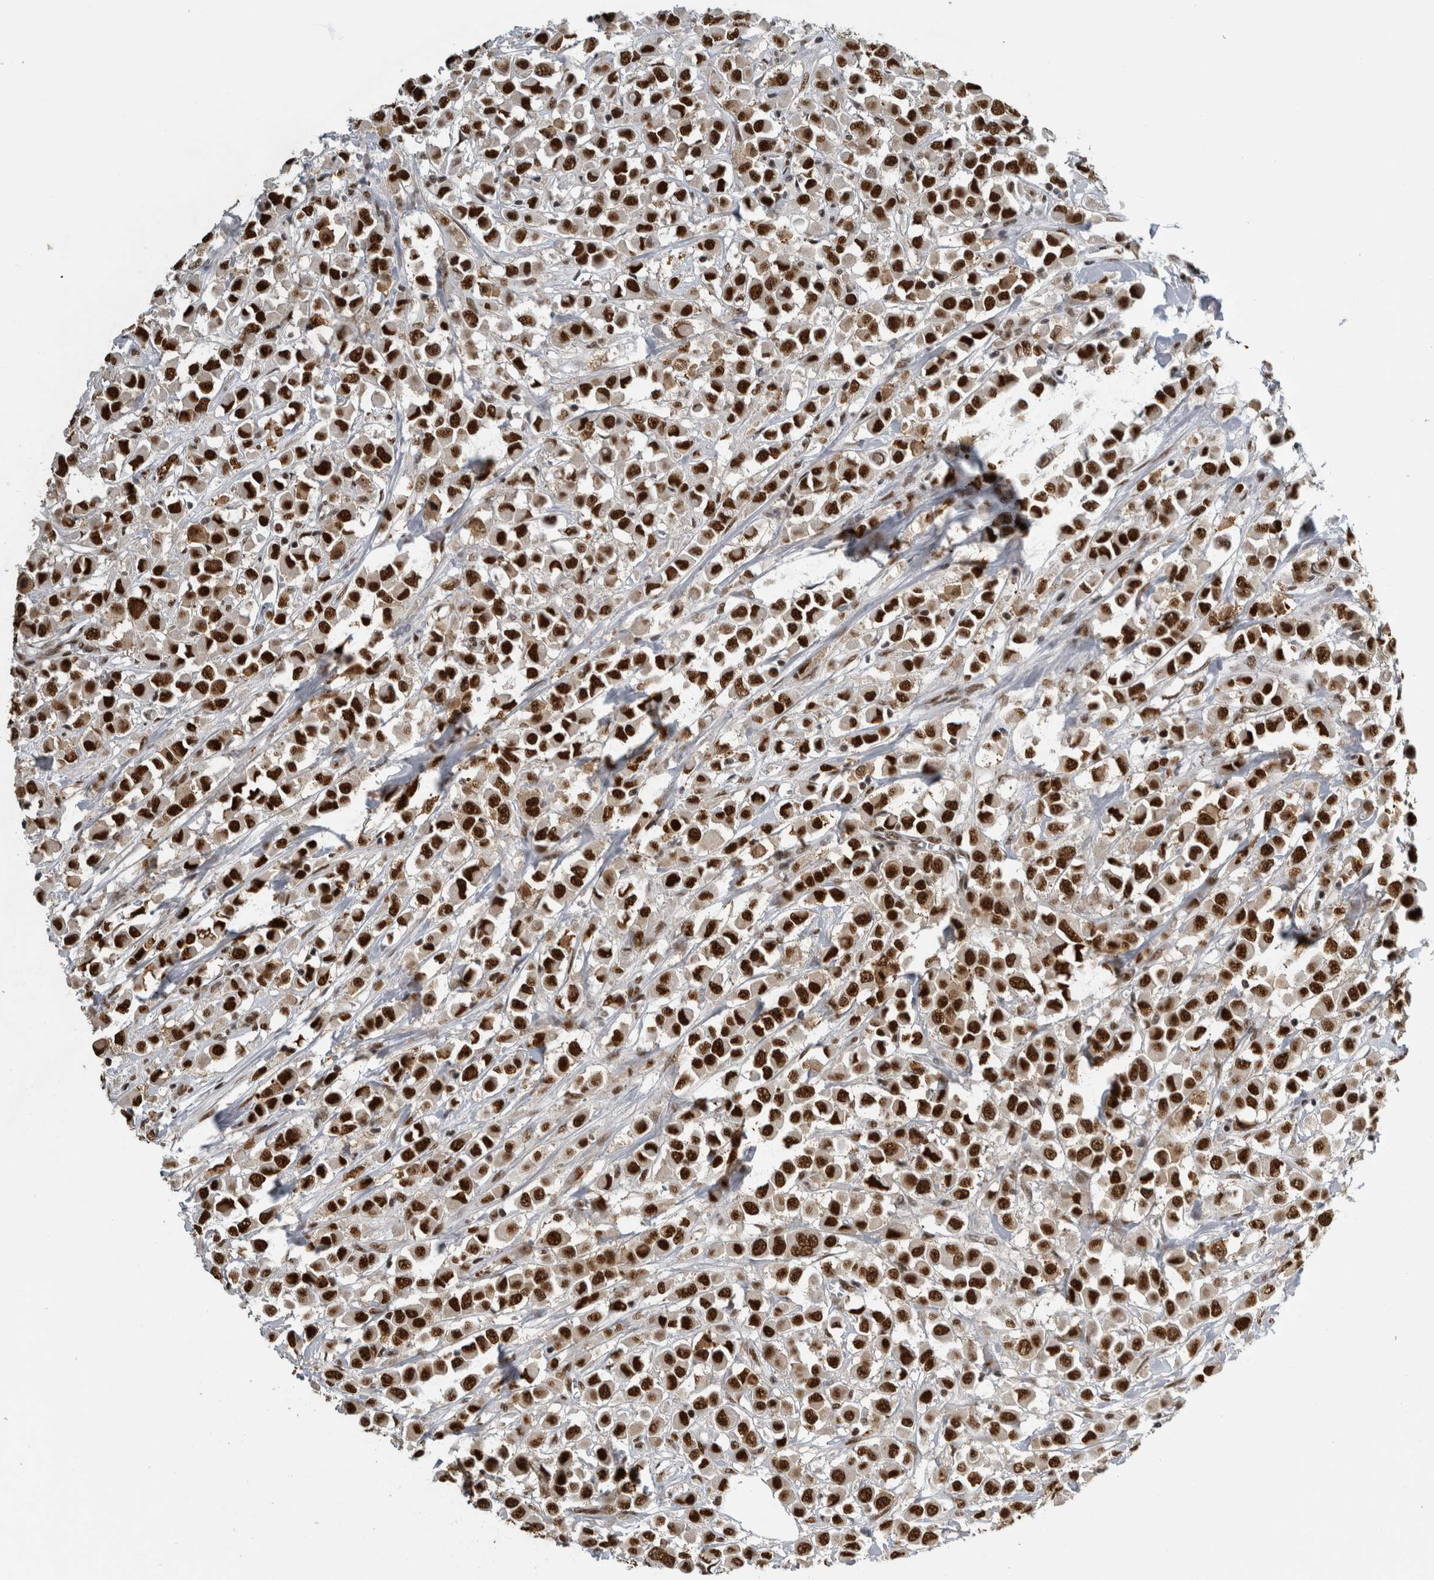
{"staining": {"intensity": "strong", "quantity": ">75%", "location": "nuclear"}, "tissue": "breast cancer", "cell_type": "Tumor cells", "image_type": "cancer", "snomed": [{"axis": "morphology", "description": "Duct carcinoma"}, {"axis": "topography", "description": "Breast"}], "caption": "Human breast cancer (intraductal carcinoma) stained for a protein (brown) reveals strong nuclear positive expression in about >75% of tumor cells.", "gene": "ZSCAN2", "patient": {"sex": "female", "age": 61}}